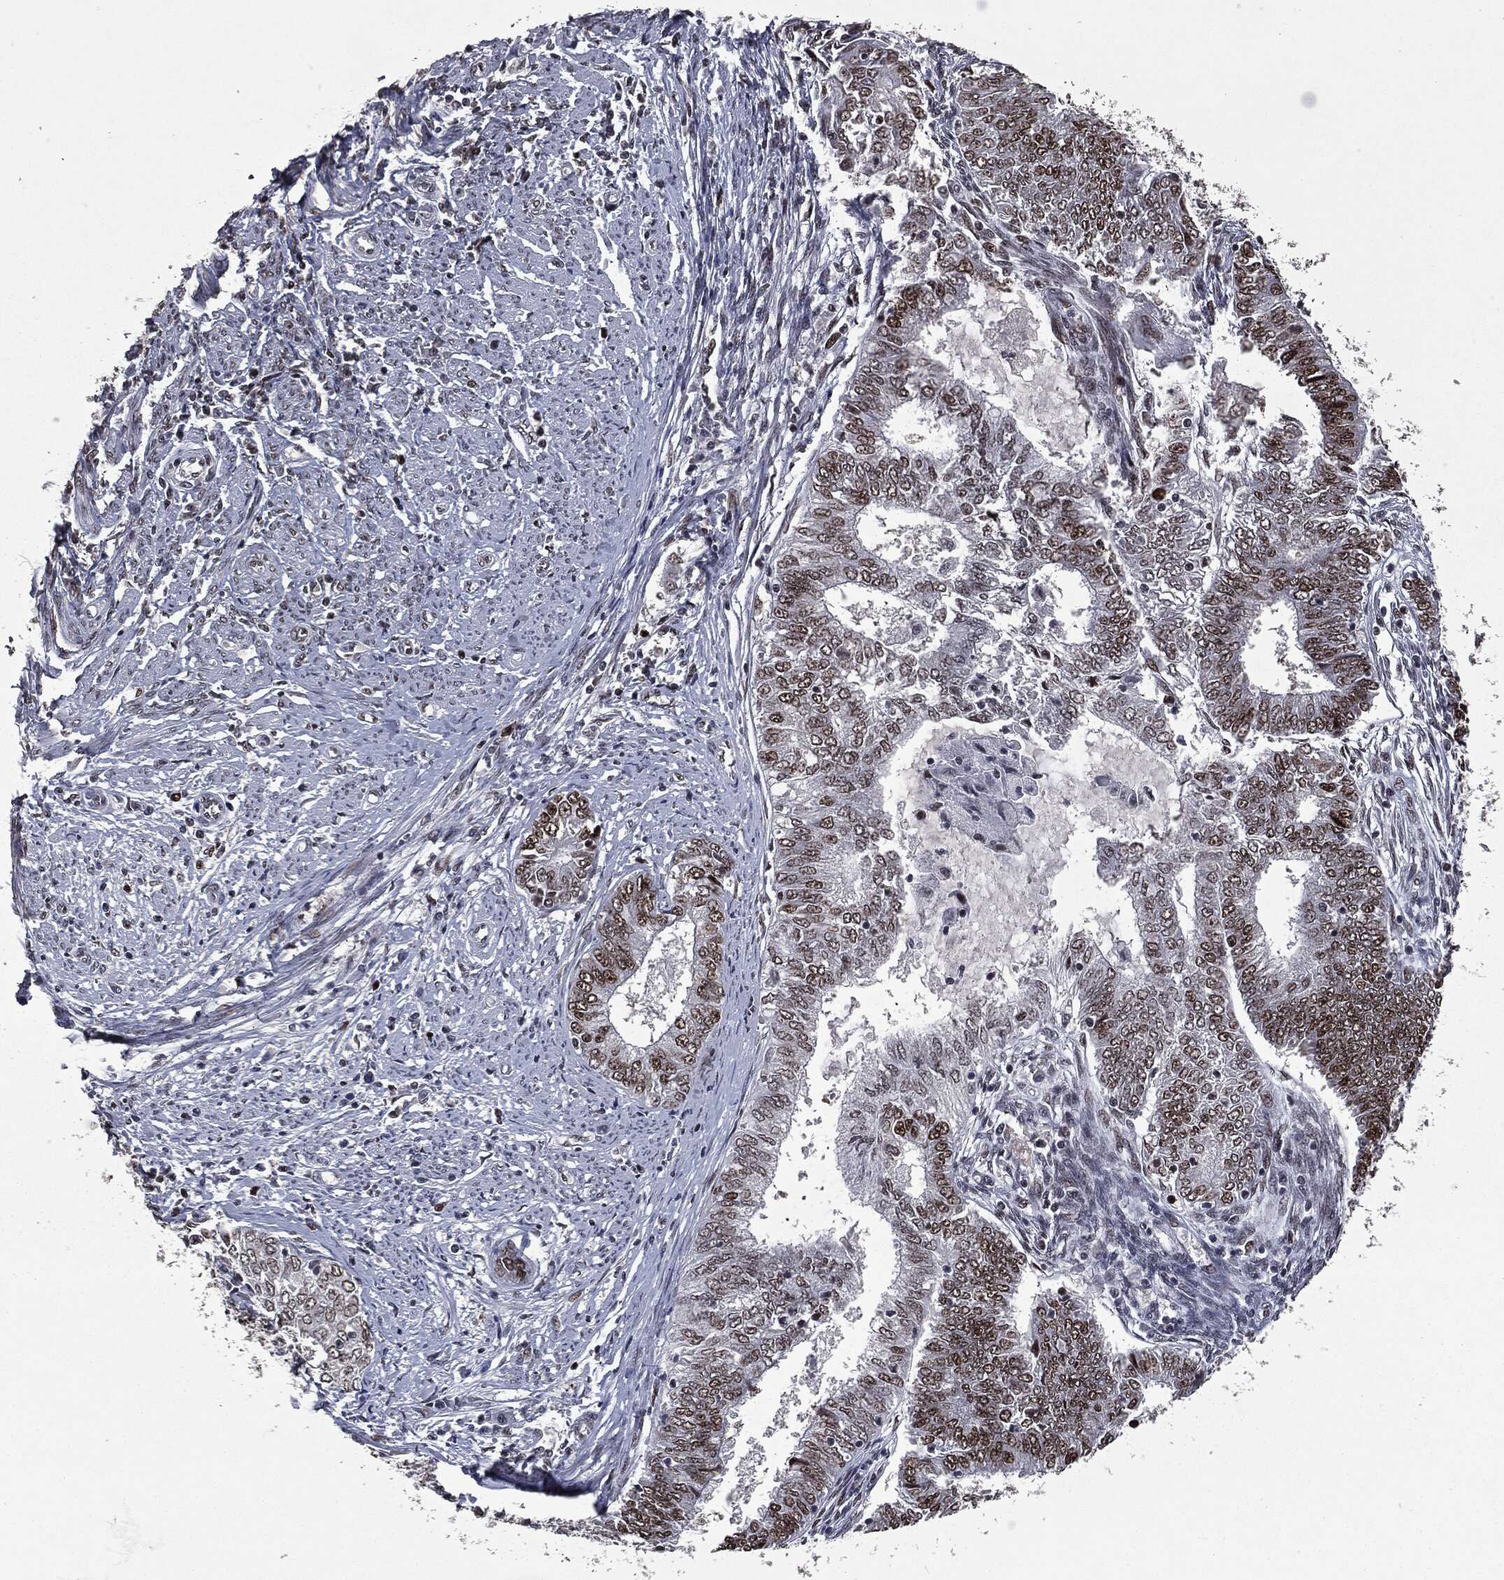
{"staining": {"intensity": "strong", "quantity": "<25%", "location": "nuclear"}, "tissue": "endometrial cancer", "cell_type": "Tumor cells", "image_type": "cancer", "snomed": [{"axis": "morphology", "description": "Adenocarcinoma, NOS"}, {"axis": "topography", "description": "Endometrium"}], "caption": "Human endometrial adenocarcinoma stained with a brown dye displays strong nuclear positive staining in about <25% of tumor cells.", "gene": "MSH2", "patient": {"sex": "female", "age": 62}}